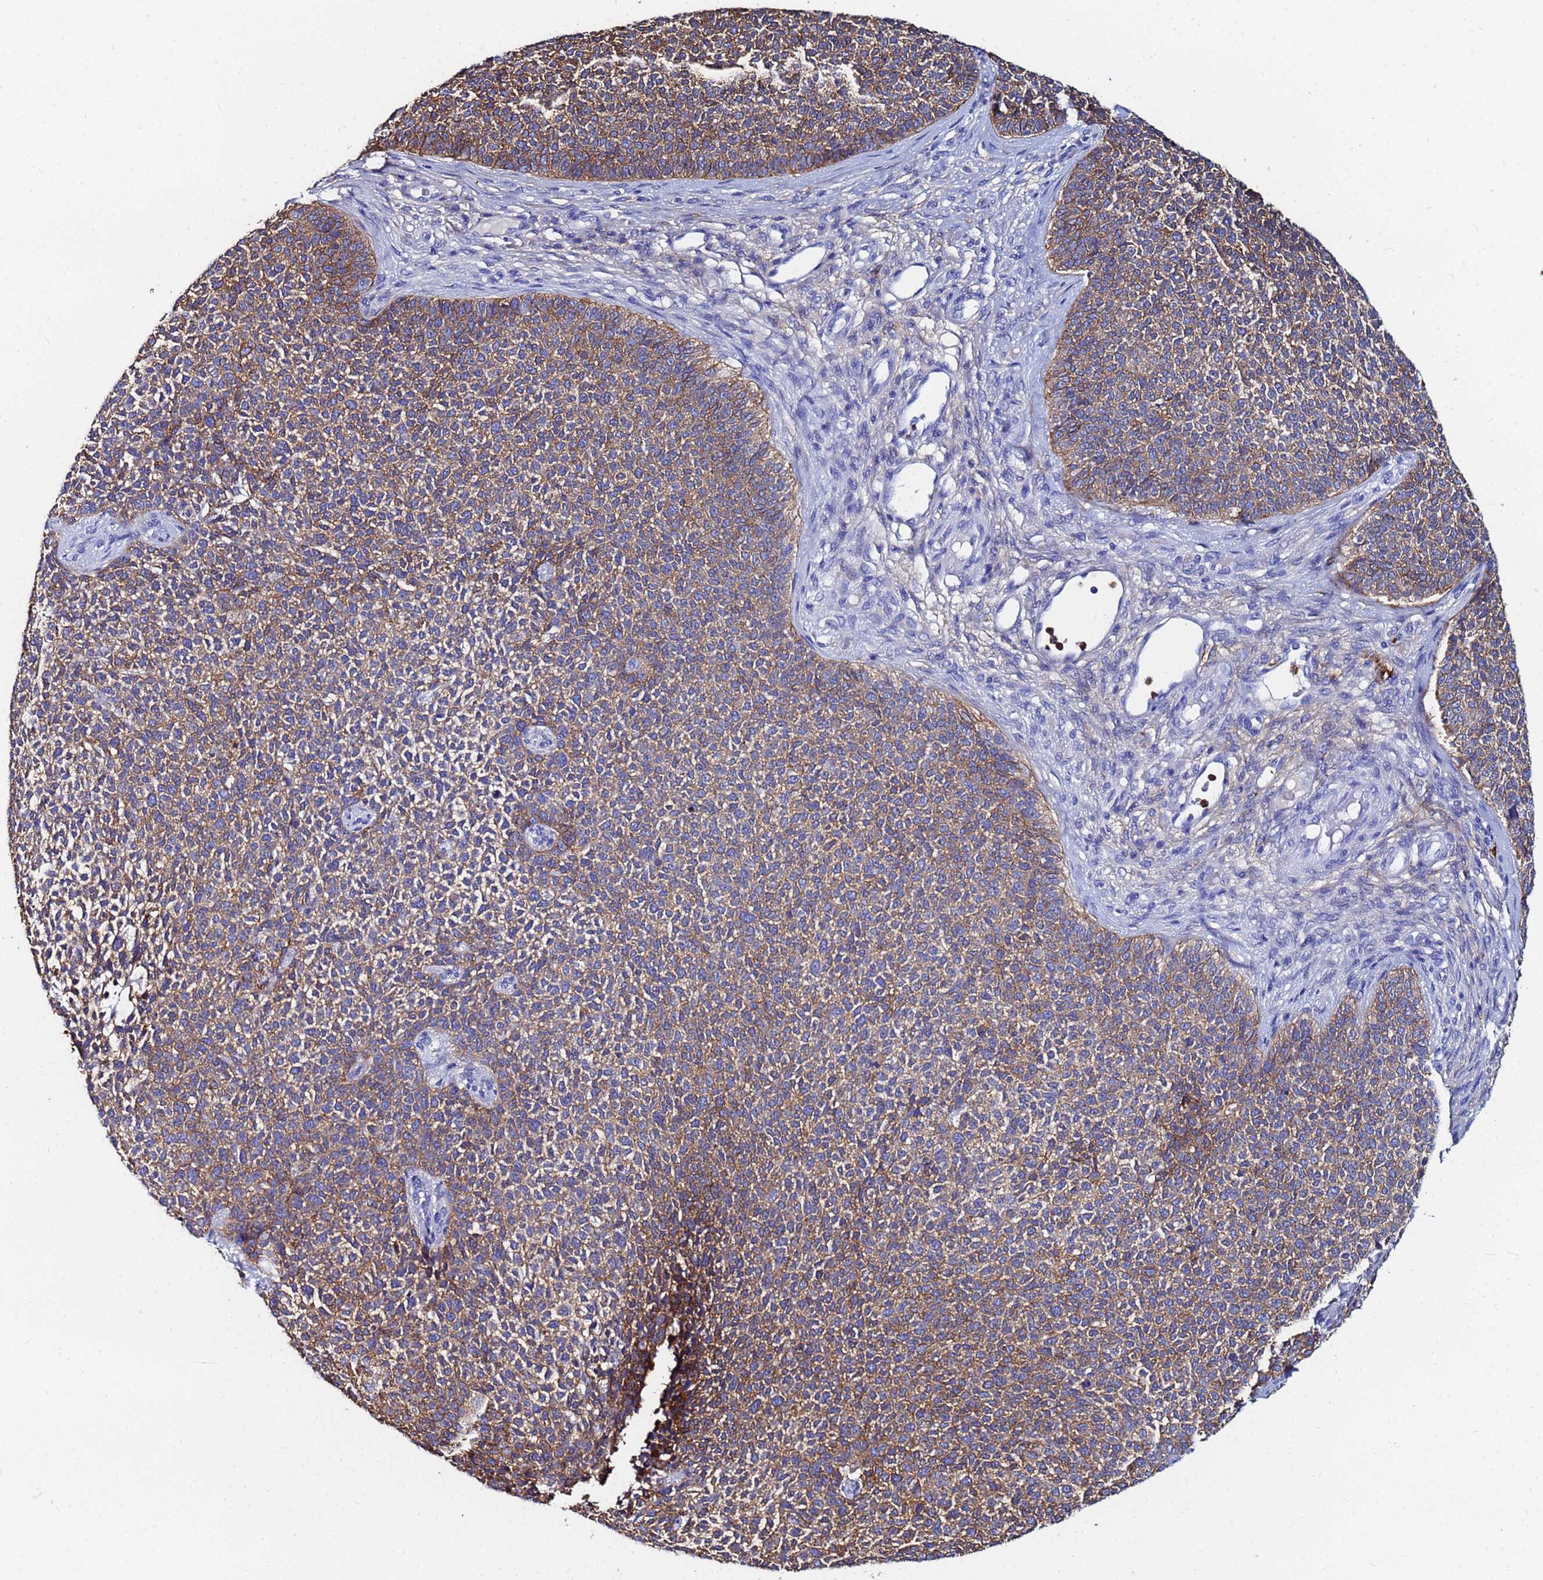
{"staining": {"intensity": "moderate", "quantity": ">75%", "location": "cytoplasmic/membranous"}, "tissue": "skin cancer", "cell_type": "Tumor cells", "image_type": "cancer", "snomed": [{"axis": "morphology", "description": "Basal cell carcinoma"}, {"axis": "topography", "description": "Skin"}], "caption": "Immunohistochemistry (IHC) image of skin cancer stained for a protein (brown), which reveals medium levels of moderate cytoplasmic/membranous expression in about >75% of tumor cells.", "gene": "BASP1", "patient": {"sex": "female", "age": 84}}